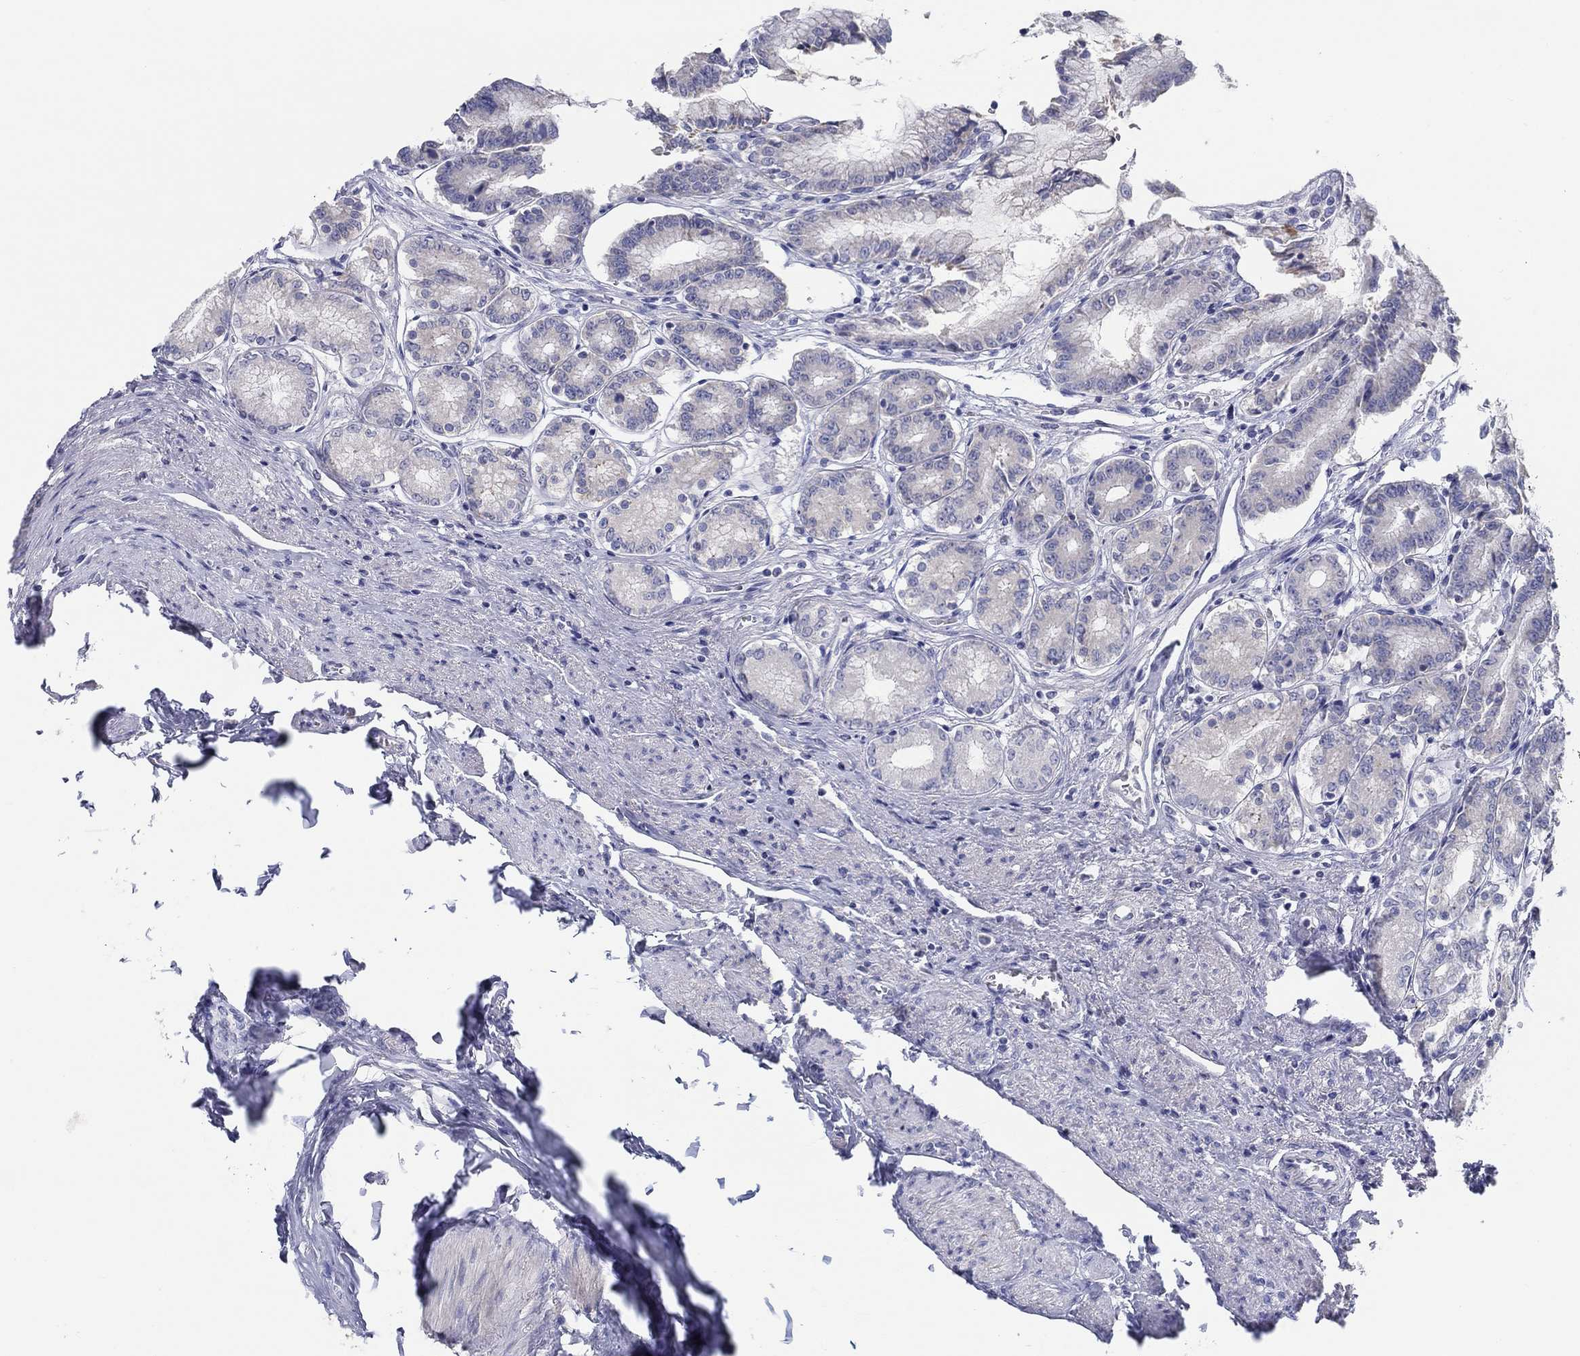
{"staining": {"intensity": "negative", "quantity": "none", "location": "none"}, "tissue": "stomach", "cell_type": "Glandular cells", "image_type": "normal", "snomed": [{"axis": "morphology", "description": "Normal tissue, NOS"}, {"axis": "topography", "description": "Stomach"}], "caption": "High magnification brightfield microscopy of normal stomach stained with DAB (3,3'-diaminobenzidine) (brown) and counterstained with hematoxylin (blue): glandular cells show no significant staining. (Stains: DAB IHC with hematoxylin counter stain, Microscopy: brightfield microscopy at high magnification).", "gene": "HAPLN4", "patient": {"sex": "female", "age": 65}}